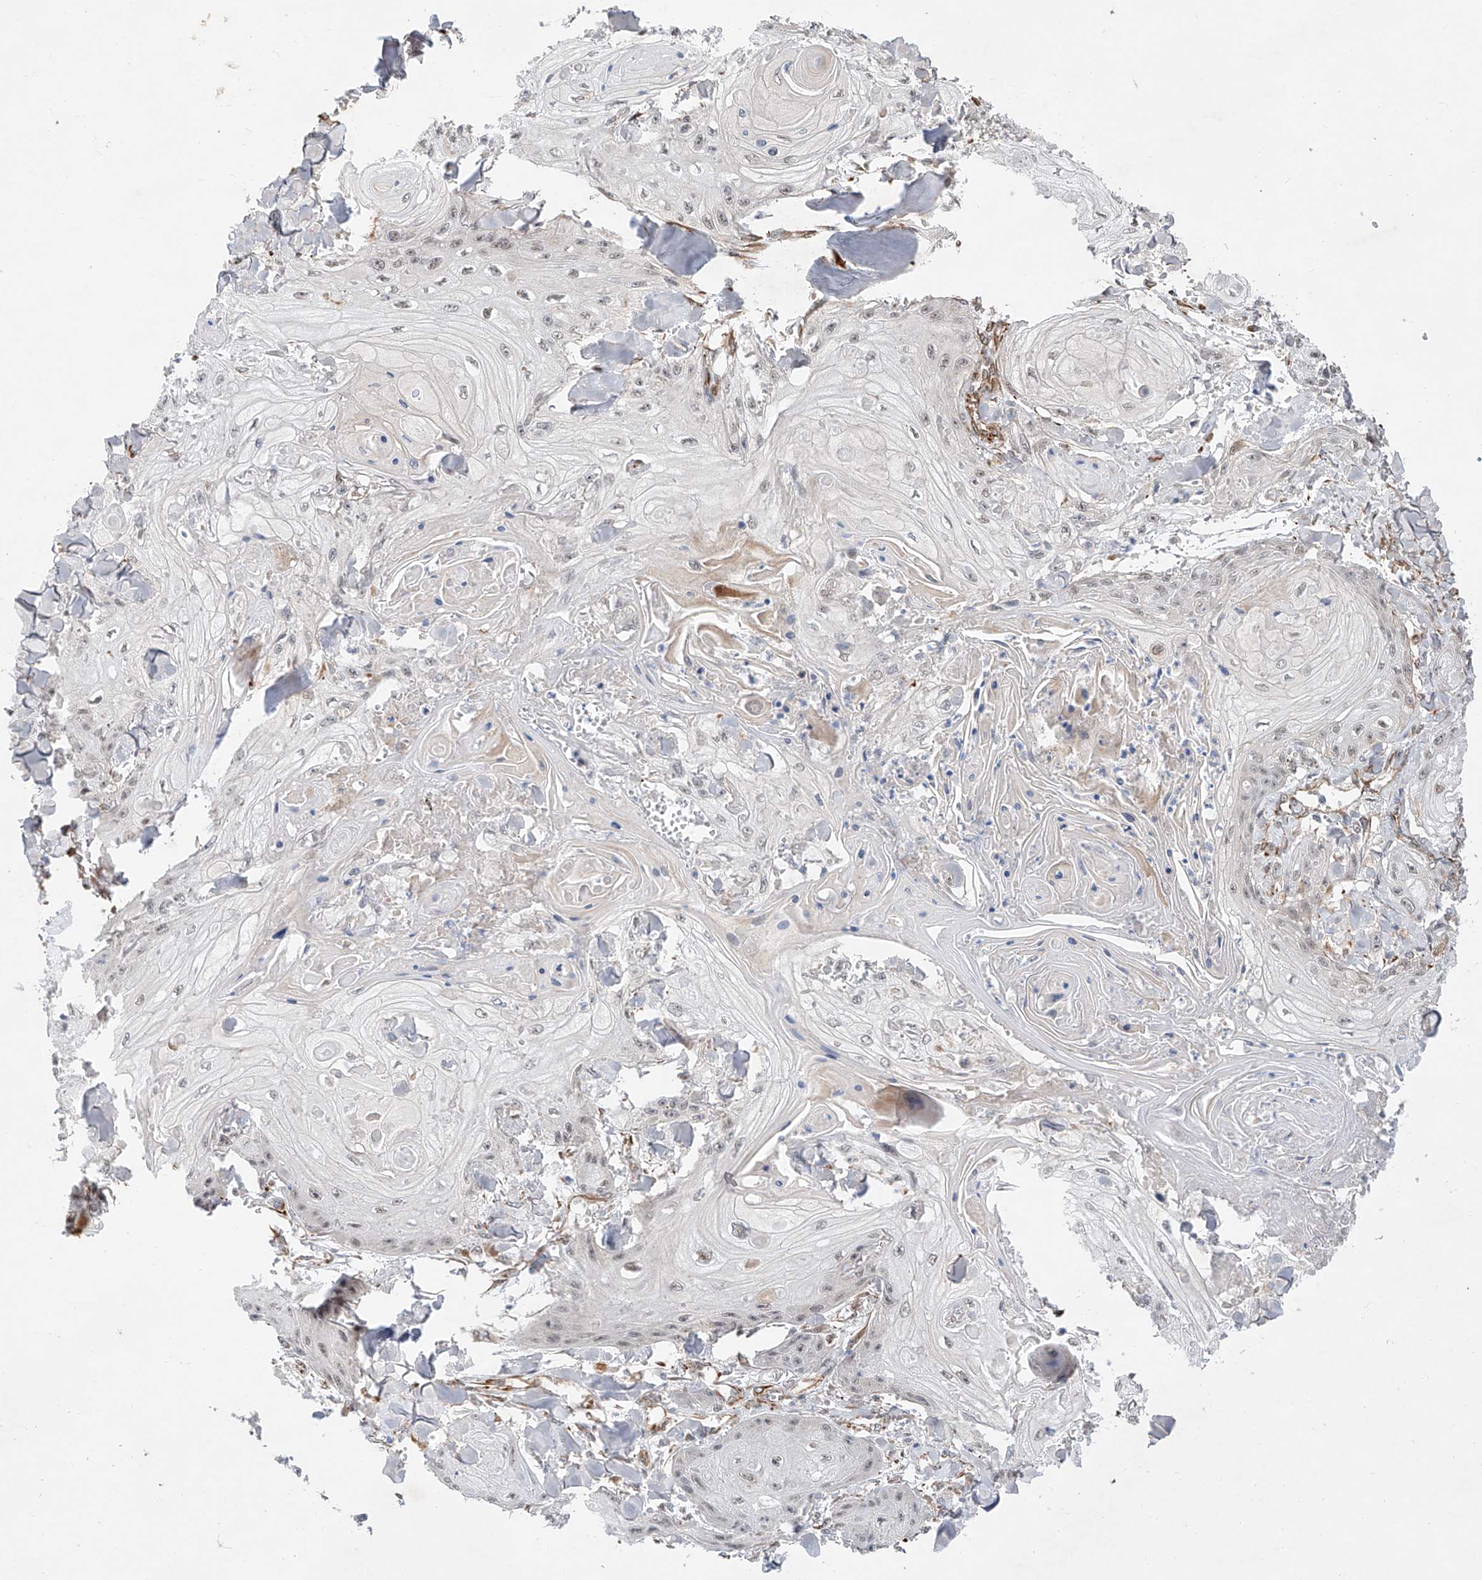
{"staining": {"intensity": "negative", "quantity": "none", "location": "none"}, "tissue": "skin cancer", "cell_type": "Tumor cells", "image_type": "cancer", "snomed": [{"axis": "morphology", "description": "Squamous cell carcinoma, NOS"}, {"axis": "topography", "description": "Skin"}], "caption": "A high-resolution micrograph shows IHC staining of skin cancer (squamous cell carcinoma), which shows no significant staining in tumor cells. (Stains: DAB (3,3'-diaminobenzidine) immunohistochemistry (IHC) with hematoxylin counter stain, Microscopy: brightfield microscopy at high magnification).", "gene": "AMD1", "patient": {"sex": "male", "age": 74}}